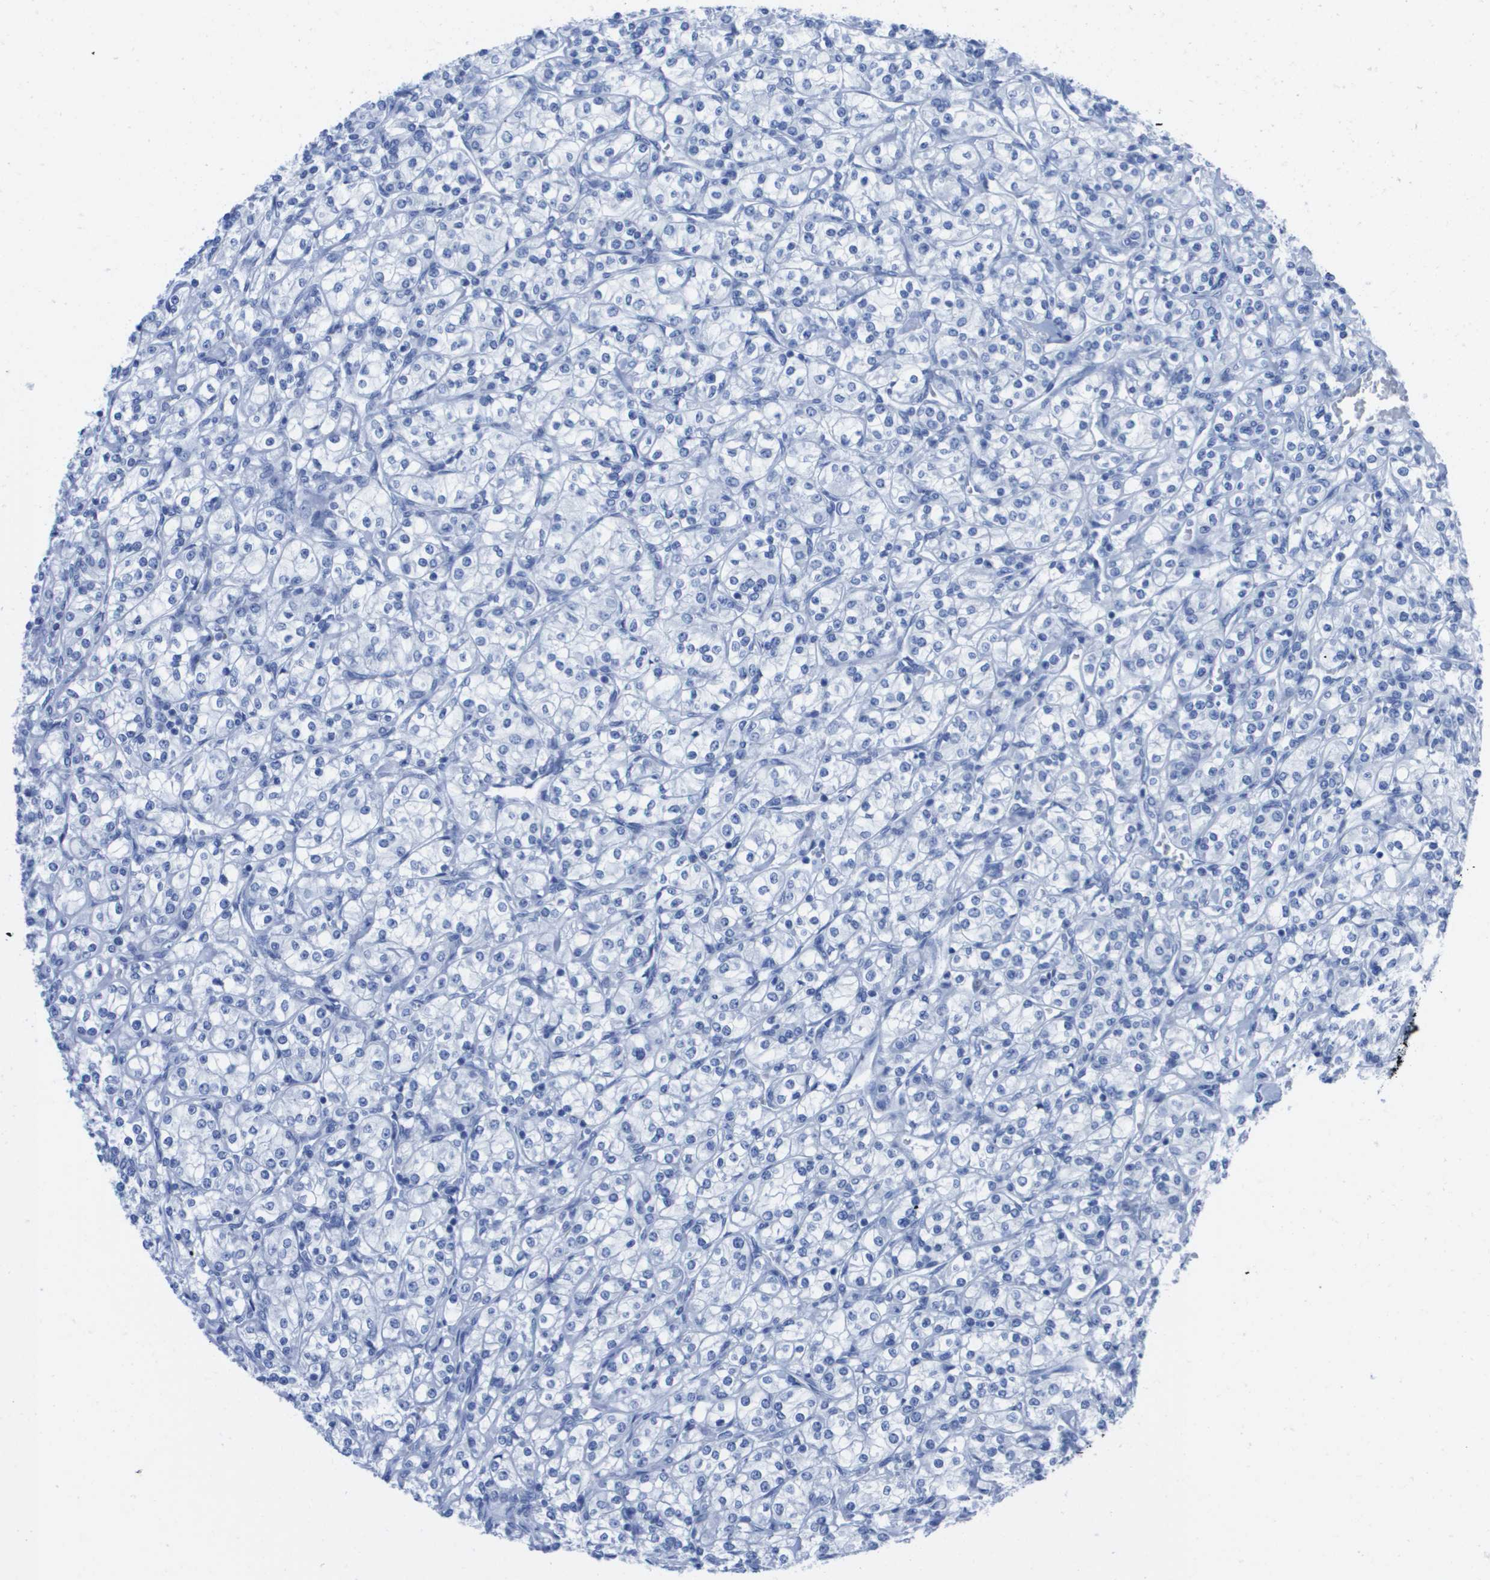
{"staining": {"intensity": "negative", "quantity": "none", "location": "none"}, "tissue": "renal cancer", "cell_type": "Tumor cells", "image_type": "cancer", "snomed": [{"axis": "morphology", "description": "Adenocarcinoma, NOS"}, {"axis": "topography", "description": "Kidney"}], "caption": "Immunohistochemistry (IHC) micrograph of renal cancer stained for a protein (brown), which exhibits no staining in tumor cells.", "gene": "KCNA3", "patient": {"sex": "male", "age": 77}}